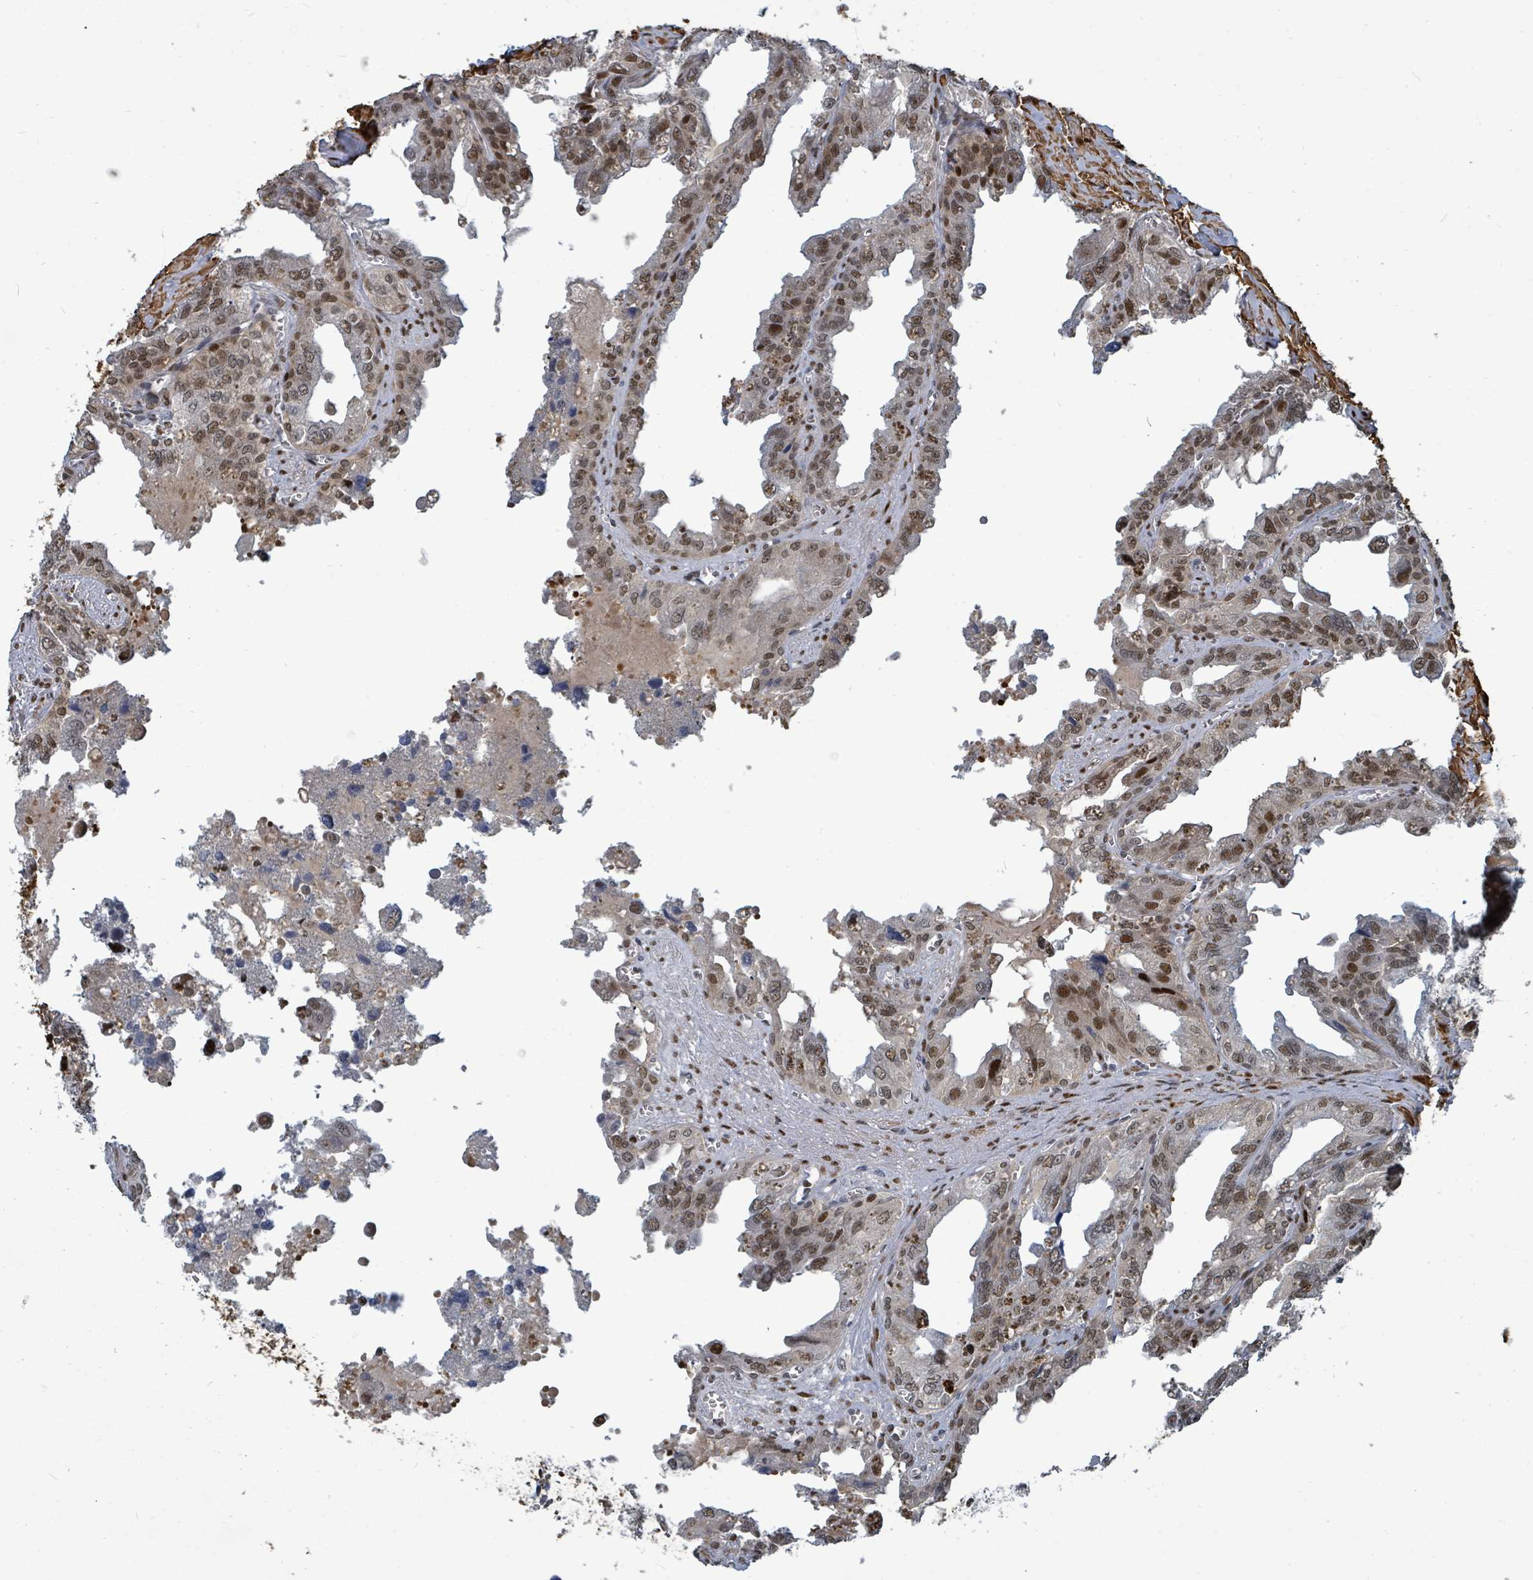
{"staining": {"intensity": "moderate", "quantity": "25%-75%", "location": "cytoplasmic/membranous,nuclear"}, "tissue": "seminal vesicle", "cell_type": "Glandular cells", "image_type": "normal", "snomed": [{"axis": "morphology", "description": "Normal tissue, NOS"}, {"axis": "topography", "description": "Seminal veicle"}], "caption": "Benign seminal vesicle shows moderate cytoplasmic/membranous,nuclear staining in about 25%-75% of glandular cells, visualized by immunohistochemistry. (Stains: DAB (3,3'-diaminobenzidine) in brown, nuclei in blue, Microscopy: brightfield microscopy at high magnification).", "gene": "TRDMT1", "patient": {"sex": "male", "age": 67}}